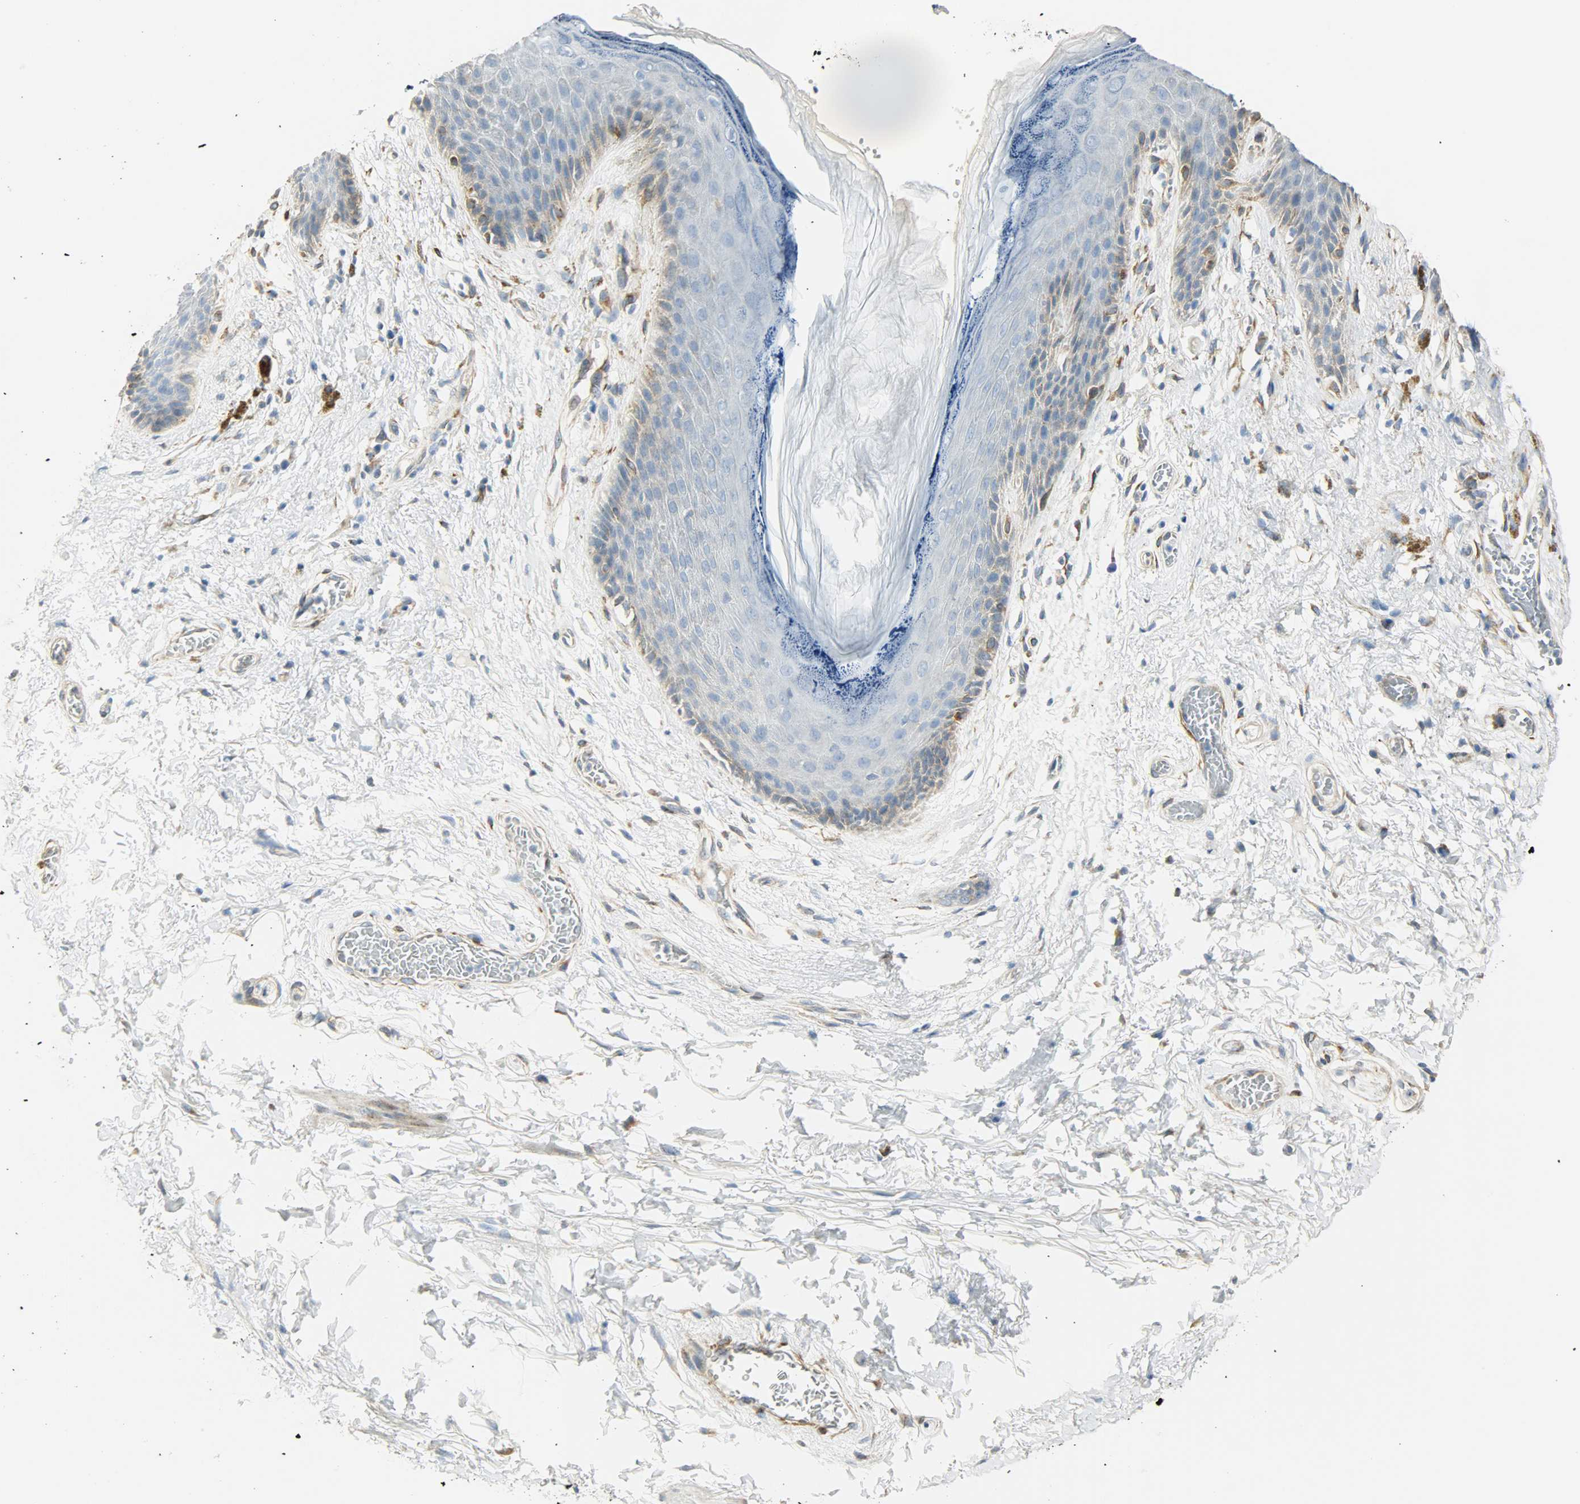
{"staining": {"intensity": "moderate", "quantity": "<25%", "location": "cytoplasmic/membranous"}, "tissue": "skin", "cell_type": "Epidermal cells", "image_type": "normal", "snomed": [{"axis": "morphology", "description": "Normal tissue, NOS"}, {"axis": "topography", "description": "Anal"}], "caption": "Normal skin exhibits moderate cytoplasmic/membranous positivity in about <25% of epidermal cells.", "gene": "PKD2", "patient": {"sex": "female", "age": 46}}